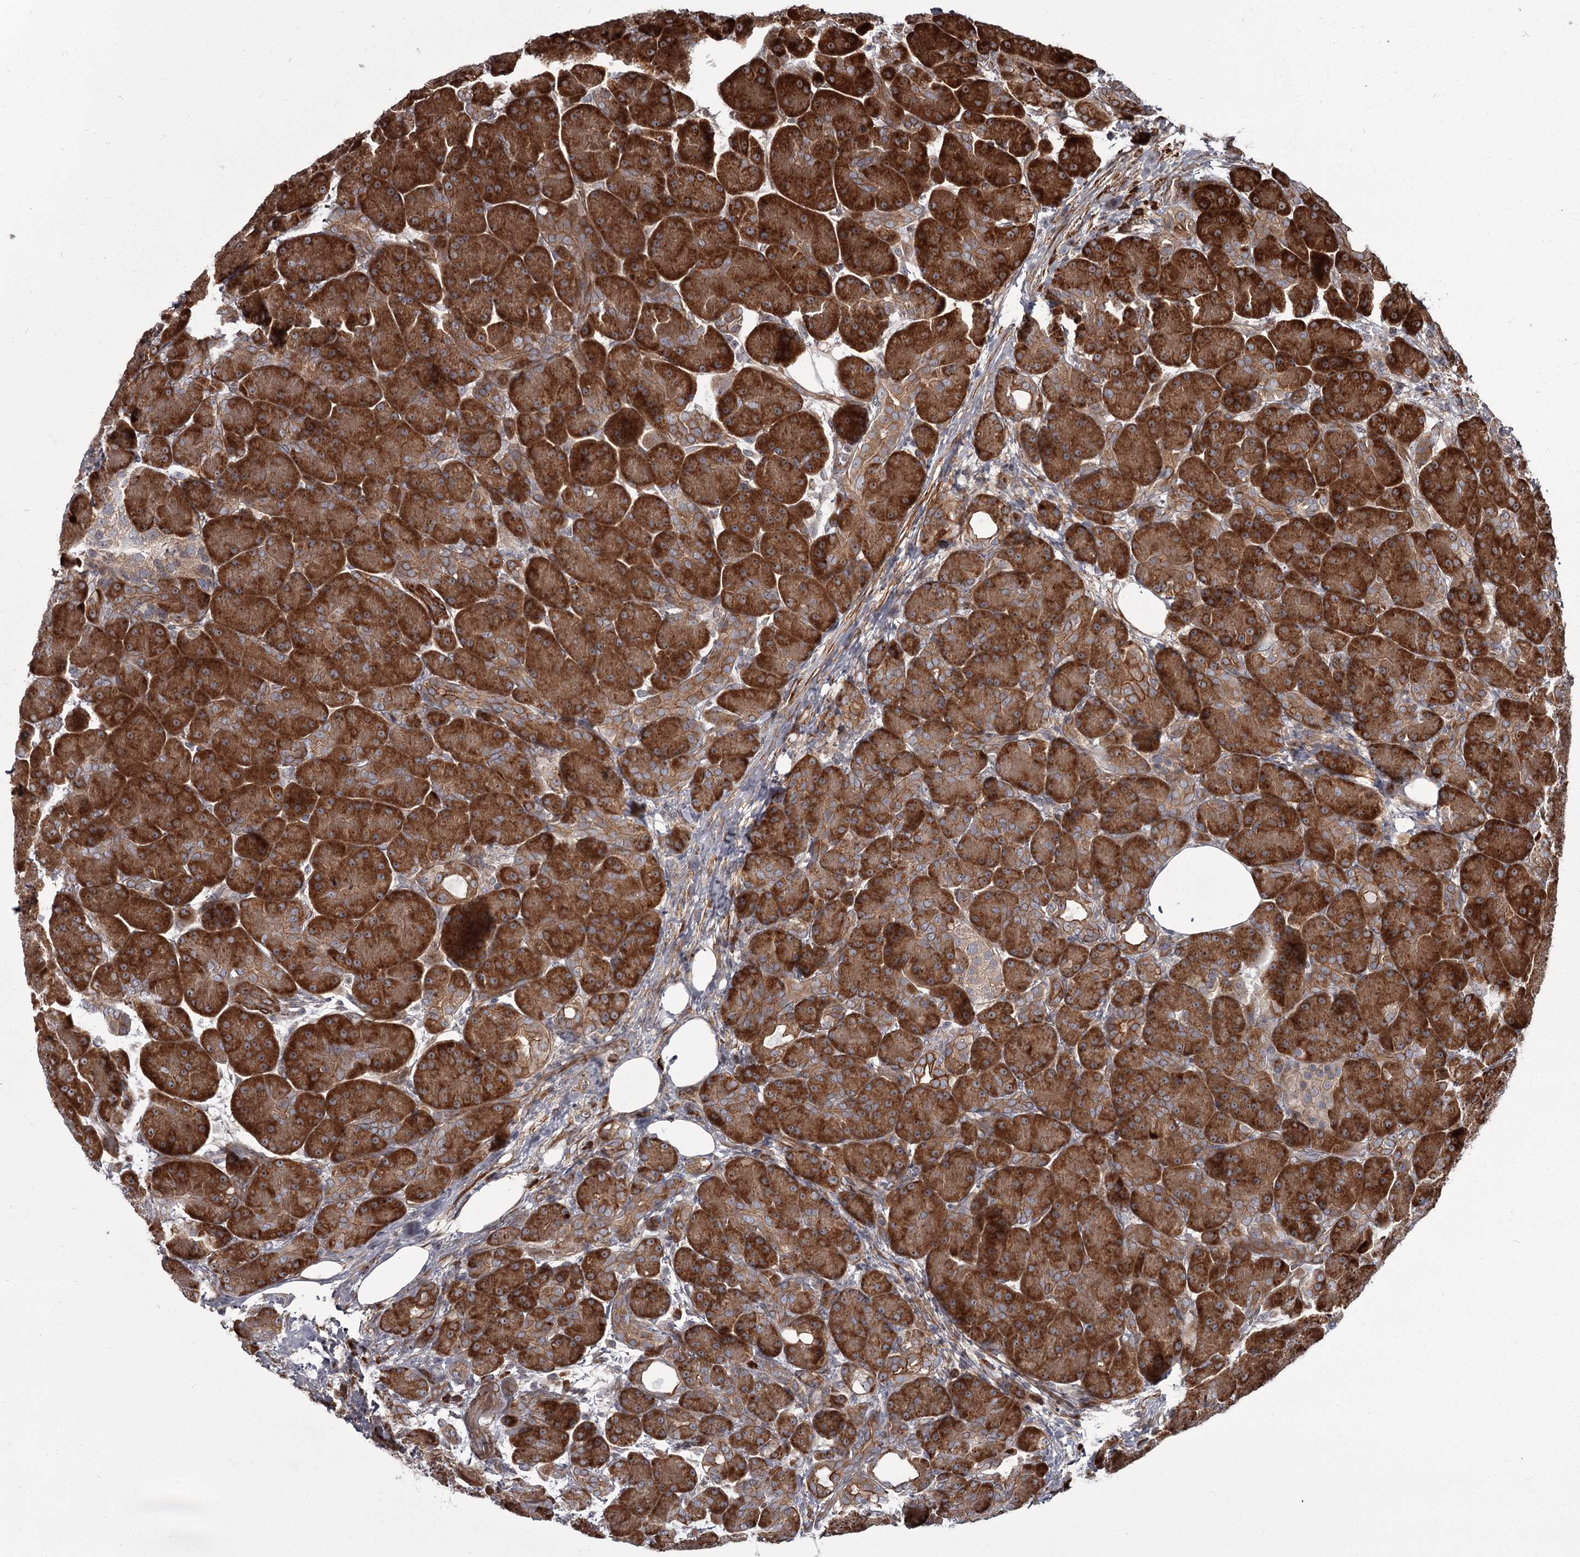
{"staining": {"intensity": "strong", "quantity": ">75%", "location": "cytoplasmic/membranous"}, "tissue": "pancreas", "cell_type": "Exocrine glandular cells", "image_type": "normal", "snomed": [{"axis": "morphology", "description": "Normal tissue, NOS"}, {"axis": "topography", "description": "Pancreas"}], "caption": "A high-resolution photomicrograph shows immunohistochemistry (IHC) staining of benign pancreas, which demonstrates strong cytoplasmic/membranous expression in about >75% of exocrine glandular cells. (Stains: DAB (3,3'-diaminobenzidine) in brown, nuclei in blue, Microscopy: brightfield microscopy at high magnification).", "gene": "THAP9", "patient": {"sex": "male", "age": 63}}